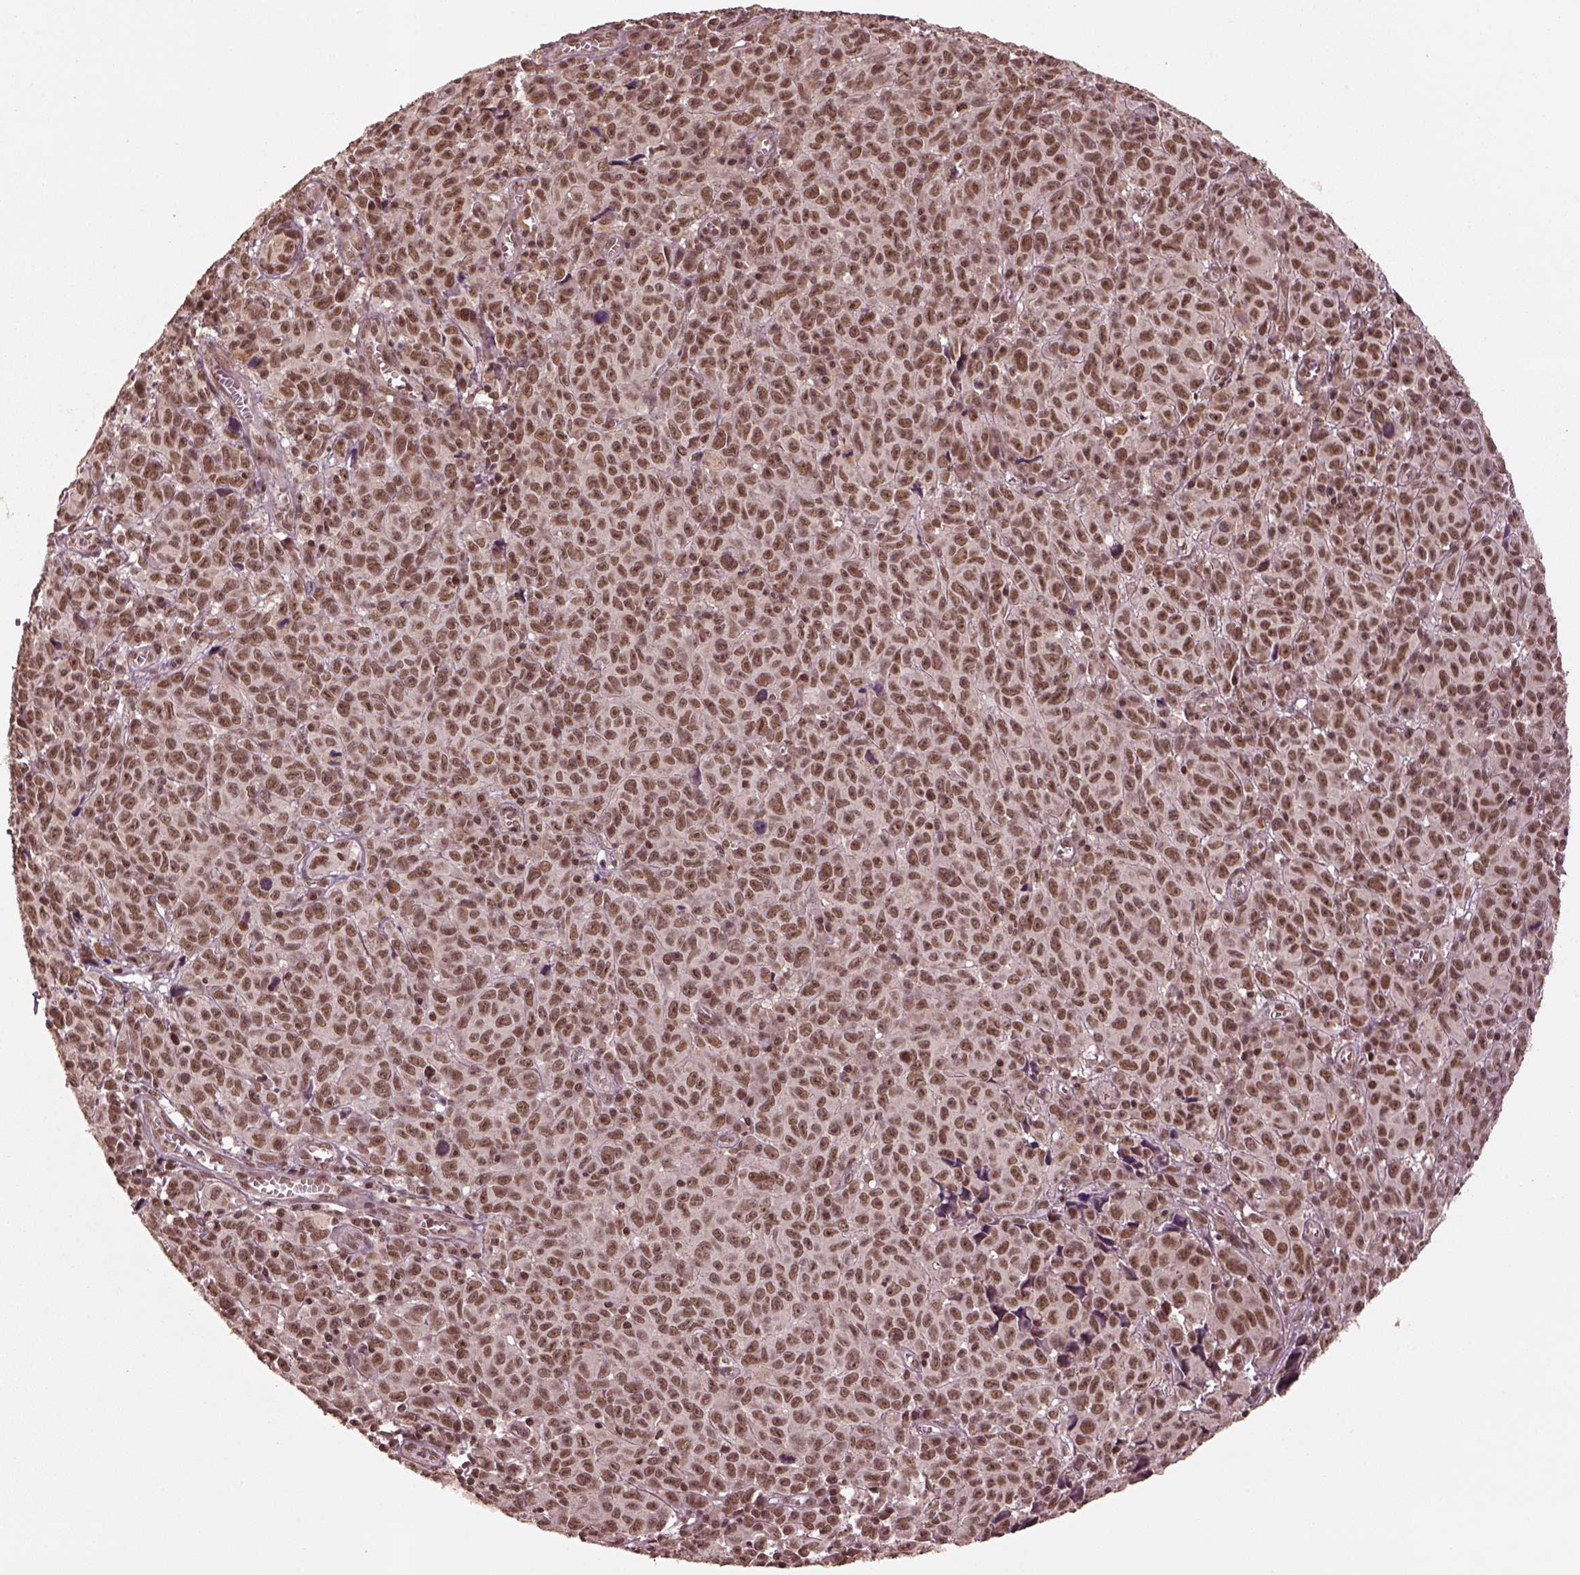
{"staining": {"intensity": "moderate", "quantity": ">75%", "location": "nuclear"}, "tissue": "melanoma", "cell_type": "Tumor cells", "image_type": "cancer", "snomed": [{"axis": "morphology", "description": "Malignant melanoma, NOS"}, {"axis": "topography", "description": "Vulva, labia, clitoris and Bartholin´s gland, NO"}], "caption": "Protein positivity by IHC demonstrates moderate nuclear expression in approximately >75% of tumor cells in malignant melanoma.", "gene": "BRD9", "patient": {"sex": "female", "age": 75}}